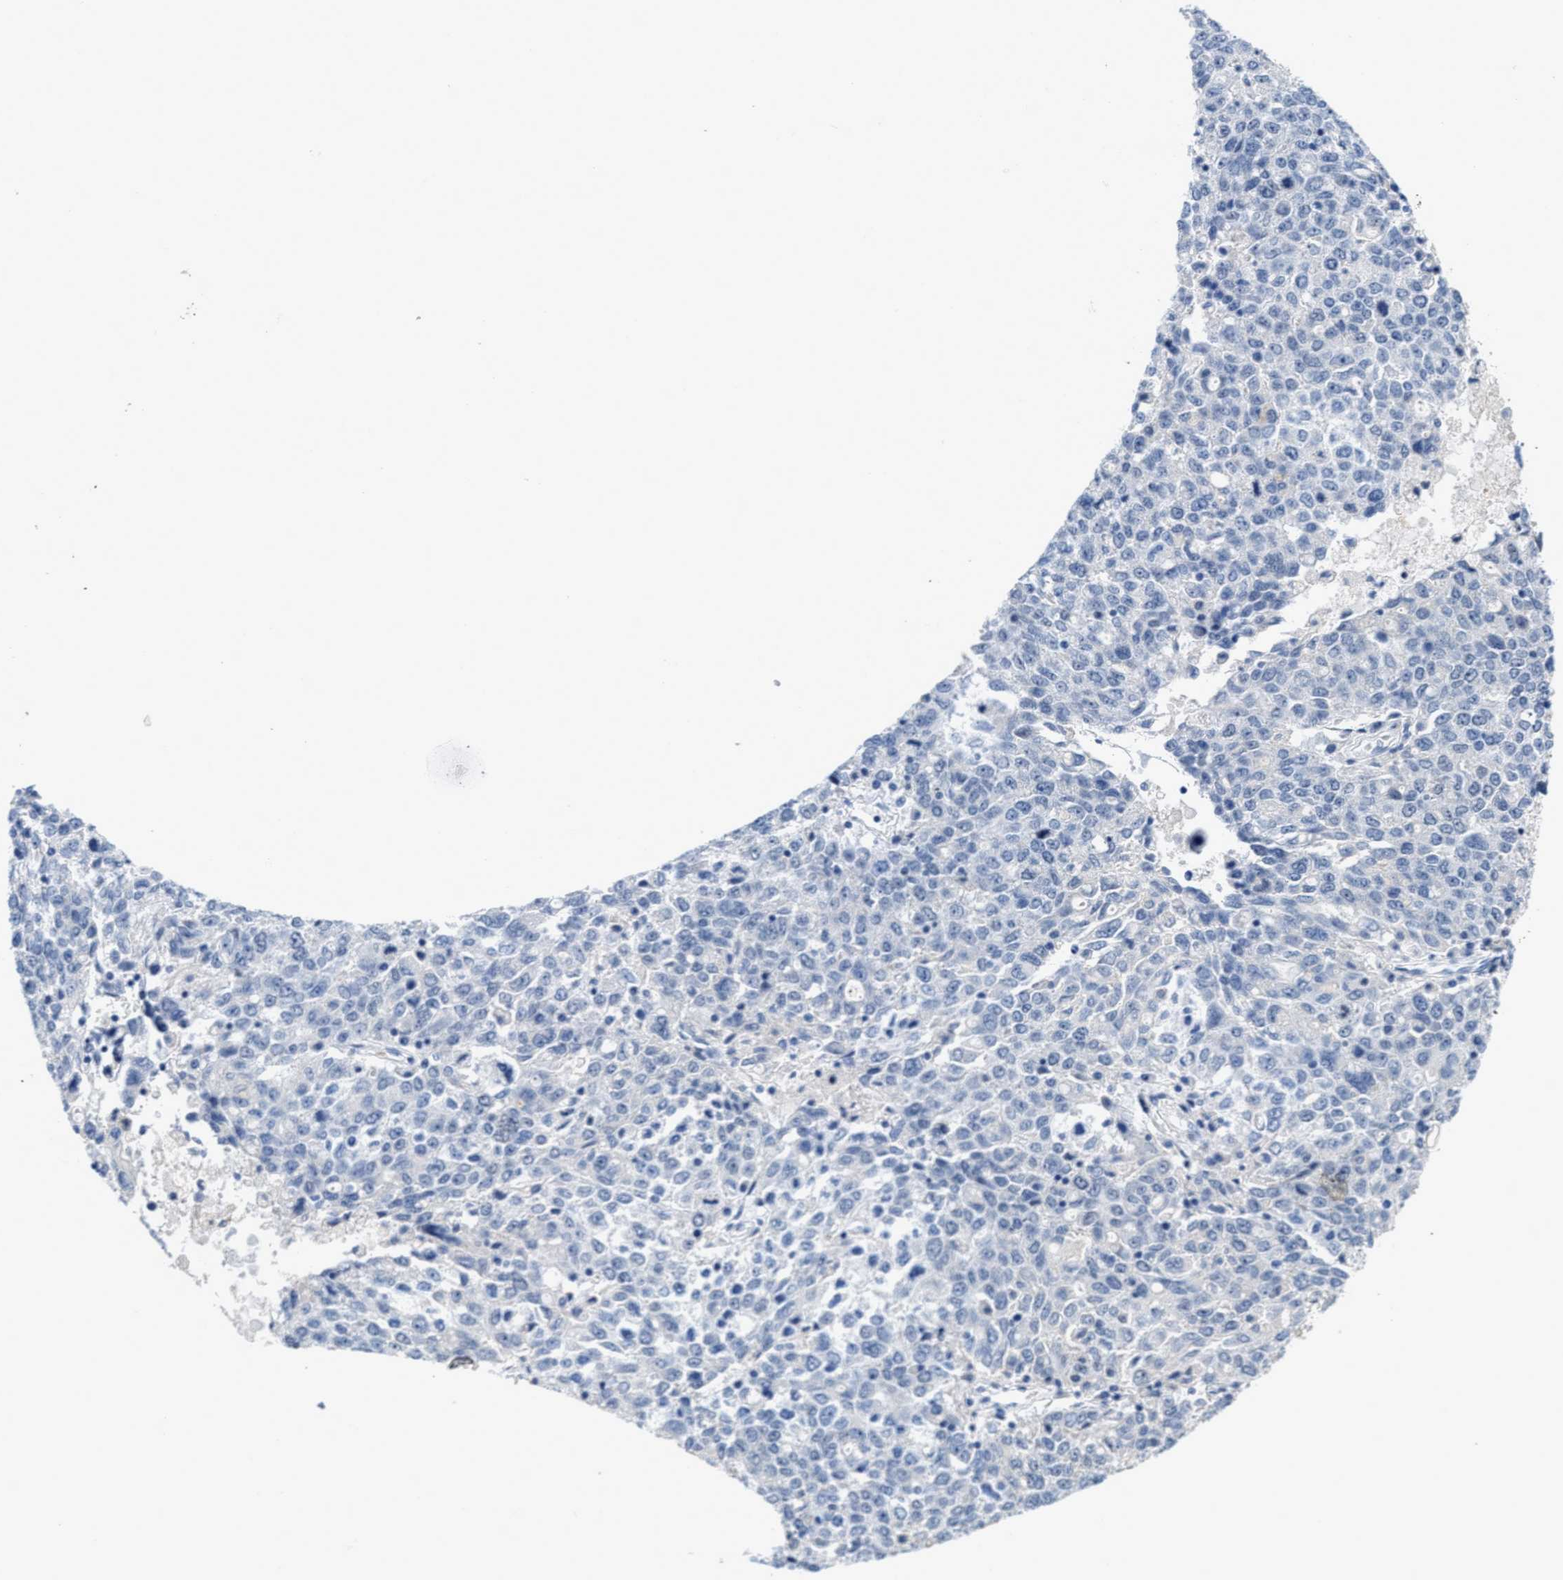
{"staining": {"intensity": "negative", "quantity": "none", "location": "none"}, "tissue": "ovarian cancer", "cell_type": "Tumor cells", "image_type": "cancer", "snomed": [{"axis": "morphology", "description": "Carcinoma, endometroid"}, {"axis": "topography", "description": "Ovary"}], "caption": "Tumor cells are negative for brown protein staining in ovarian endometroid carcinoma.", "gene": "NFIX", "patient": {"sex": "female", "age": 62}}